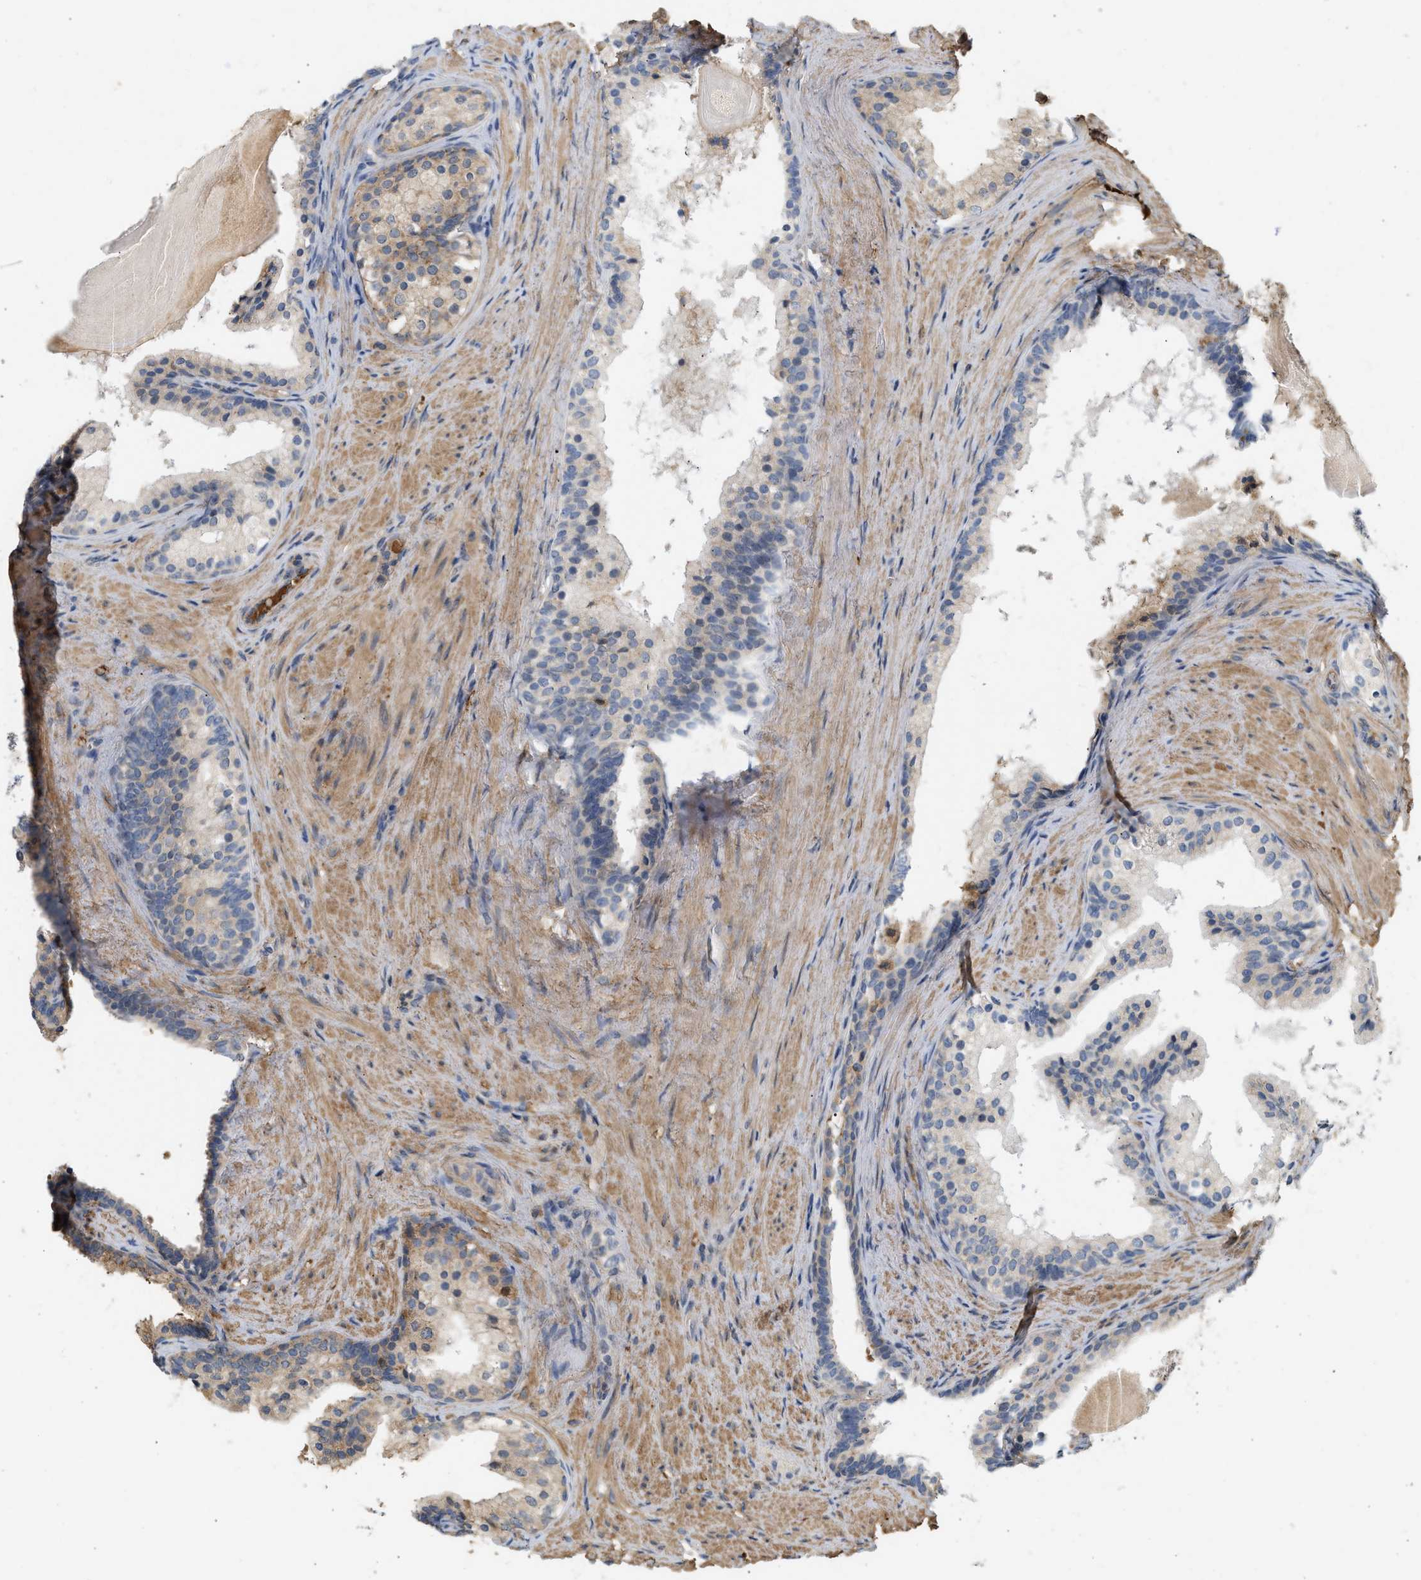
{"staining": {"intensity": "weak", "quantity": "<25%", "location": "cytoplasmic/membranous"}, "tissue": "prostate cancer", "cell_type": "Tumor cells", "image_type": "cancer", "snomed": [{"axis": "morphology", "description": "Adenocarcinoma, Low grade"}, {"axis": "topography", "description": "Prostate"}], "caption": "Photomicrograph shows no protein expression in tumor cells of low-grade adenocarcinoma (prostate) tissue.", "gene": "F8", "patient": {"sex": "male", "age": 69}}